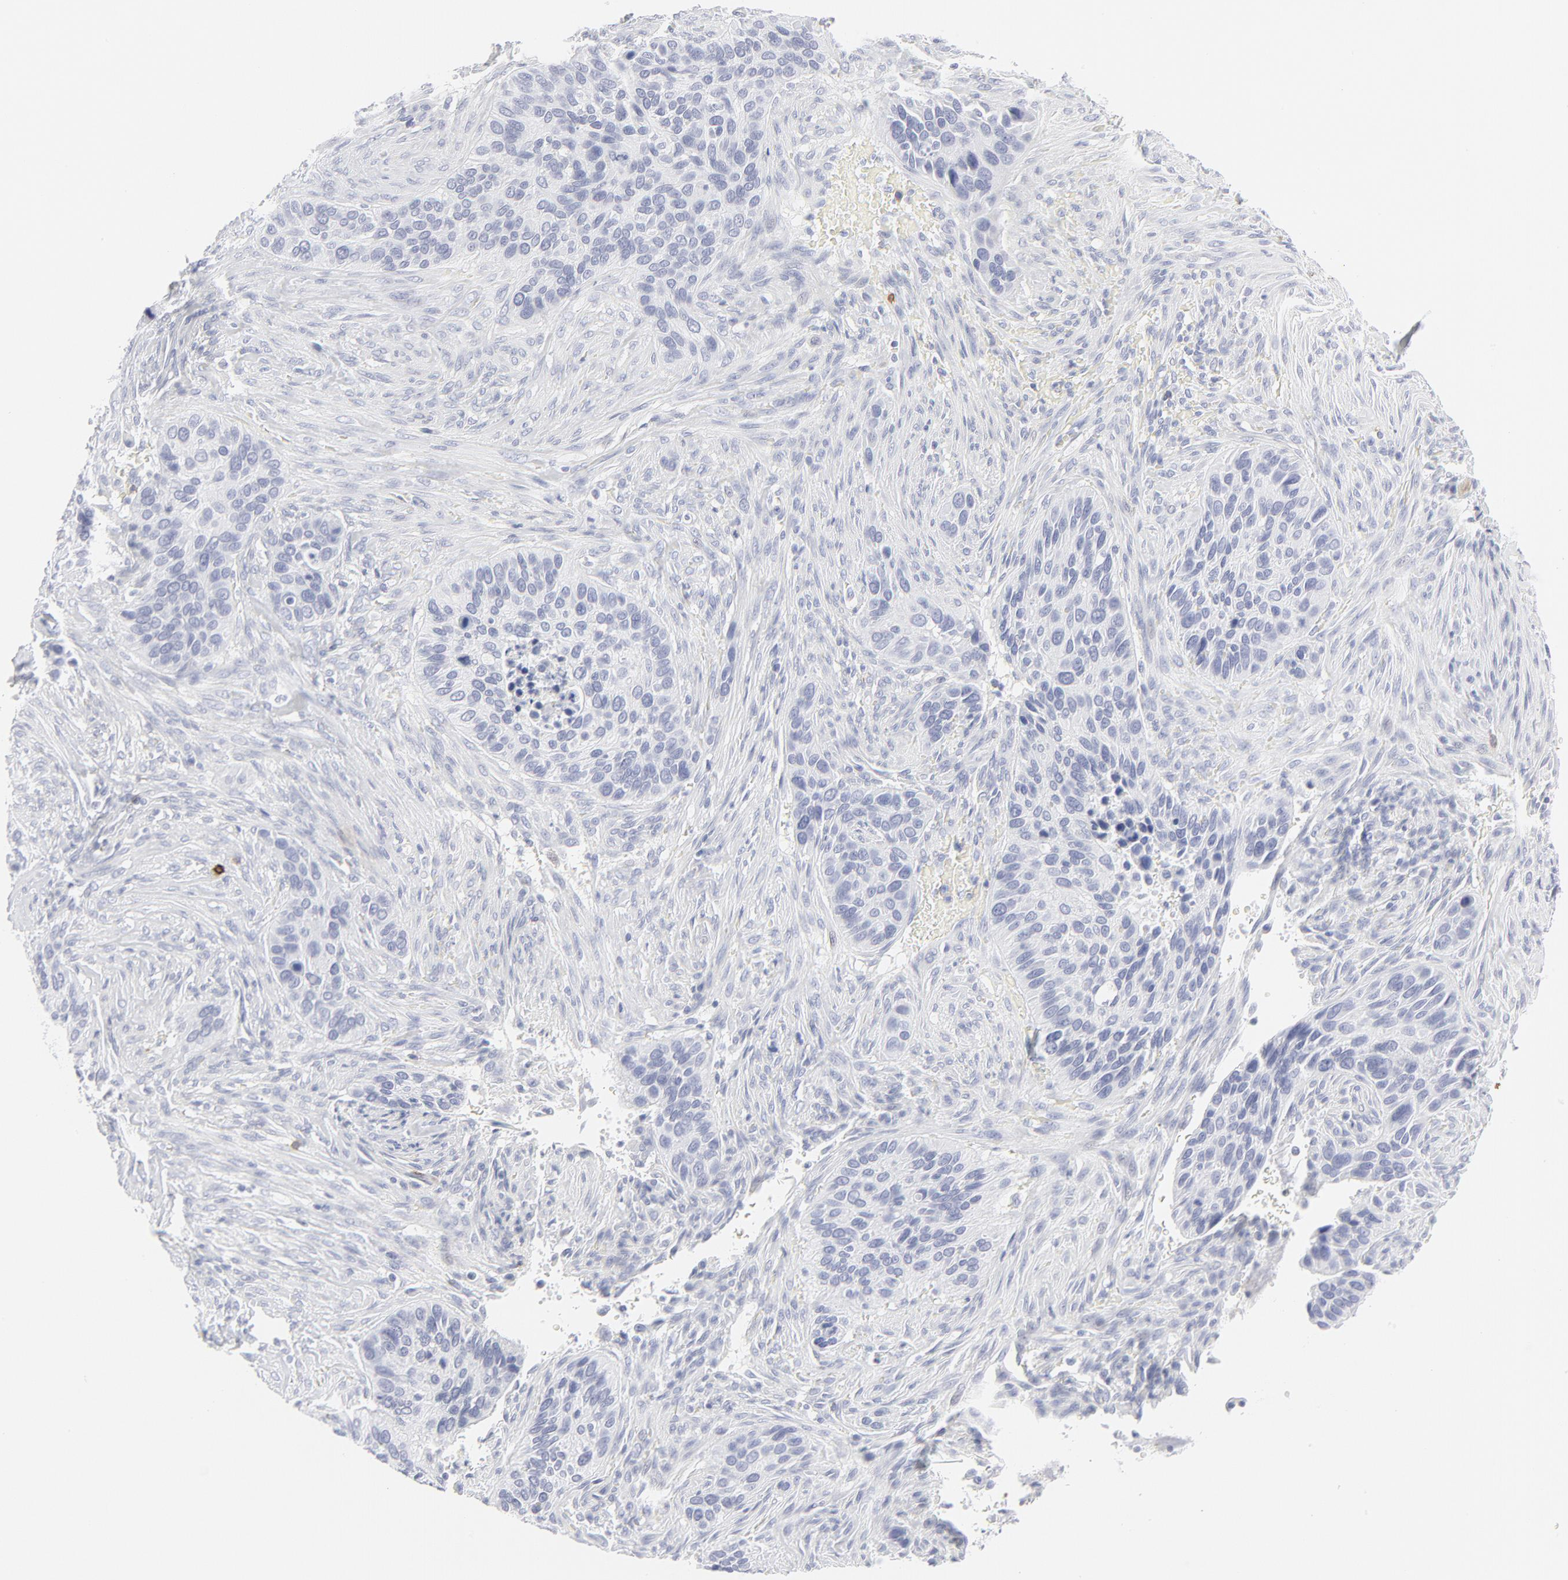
{"staining": {"intensity": "negative", "quantity": "none", "location": "none"}, "tissue": "cervical cancer", "cell_type": "Tumor cells", "image_type": "cancer", "snomed": [{"axis": "morphology", "description": "Adenocarcinoma, NOS"}, {"axis": "topography", "description": "Cervix"}], "caption": "Micrograph shows no significant protein staining in tumor cells of adenocarcinoma (cervical).", "gene": "CCR7", "patient": {"sex": "female", "age": 29}}